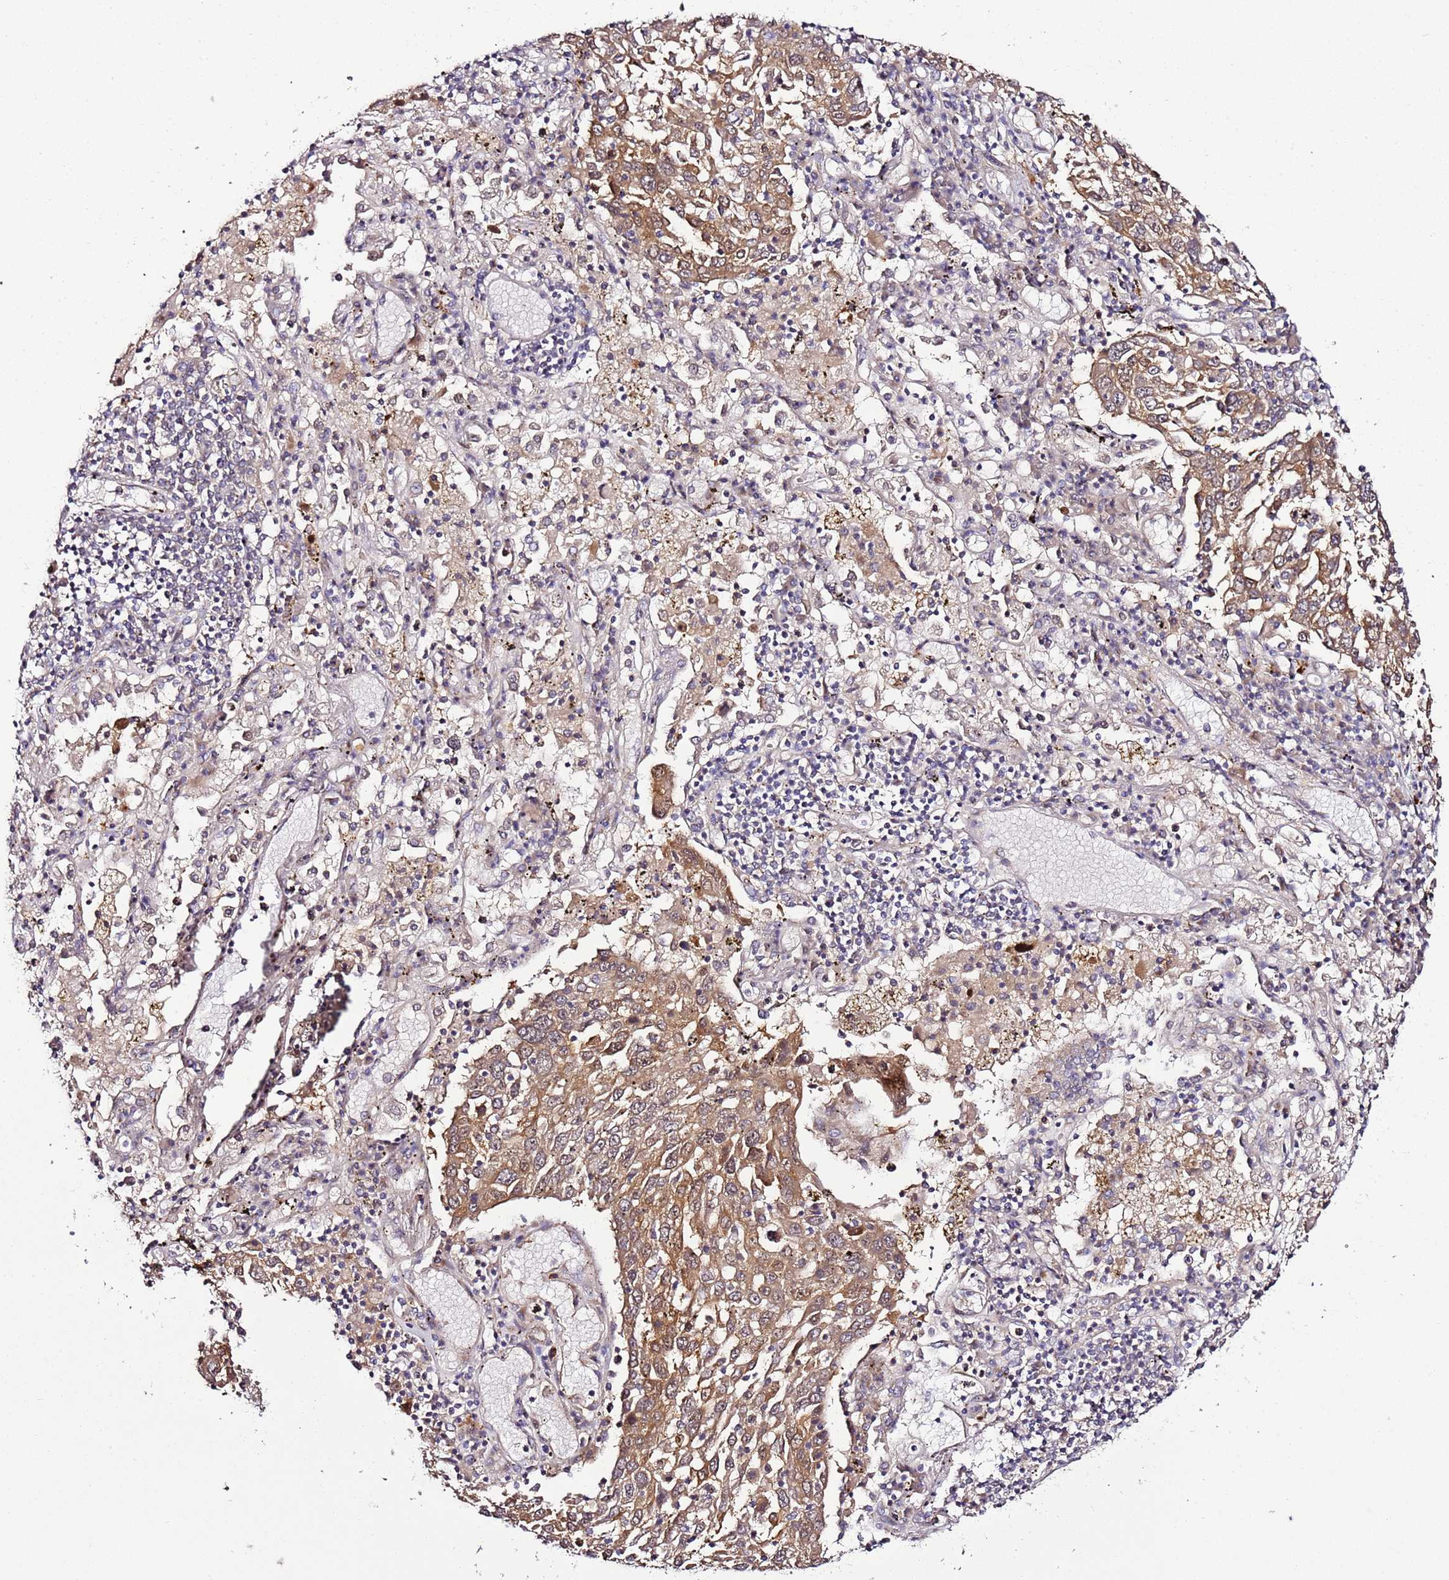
{"staining": {"intensity": "moderate", "quantity": ">75%", "location": "cytoplasmic/membranous,nuclear"}, "tissue": "lung cancer", "cell_type": "Tumor cells", "image_type": "cancer", "snomed": [{"axis": "morphology", "description": "Squamous cell carcinoma, NOS"}, {"axis": "topography", "description": "Lung"}], "caption": "This image reveals immunohistochemistry staining of human lung cancer (squamous cell carcinoma), with medium moderate cytoplasmic/membranous and nuclear staining in about >75% of tumor cells.", "gene": "PVRIG", "patient": {"sex": "male", "age": 65}}